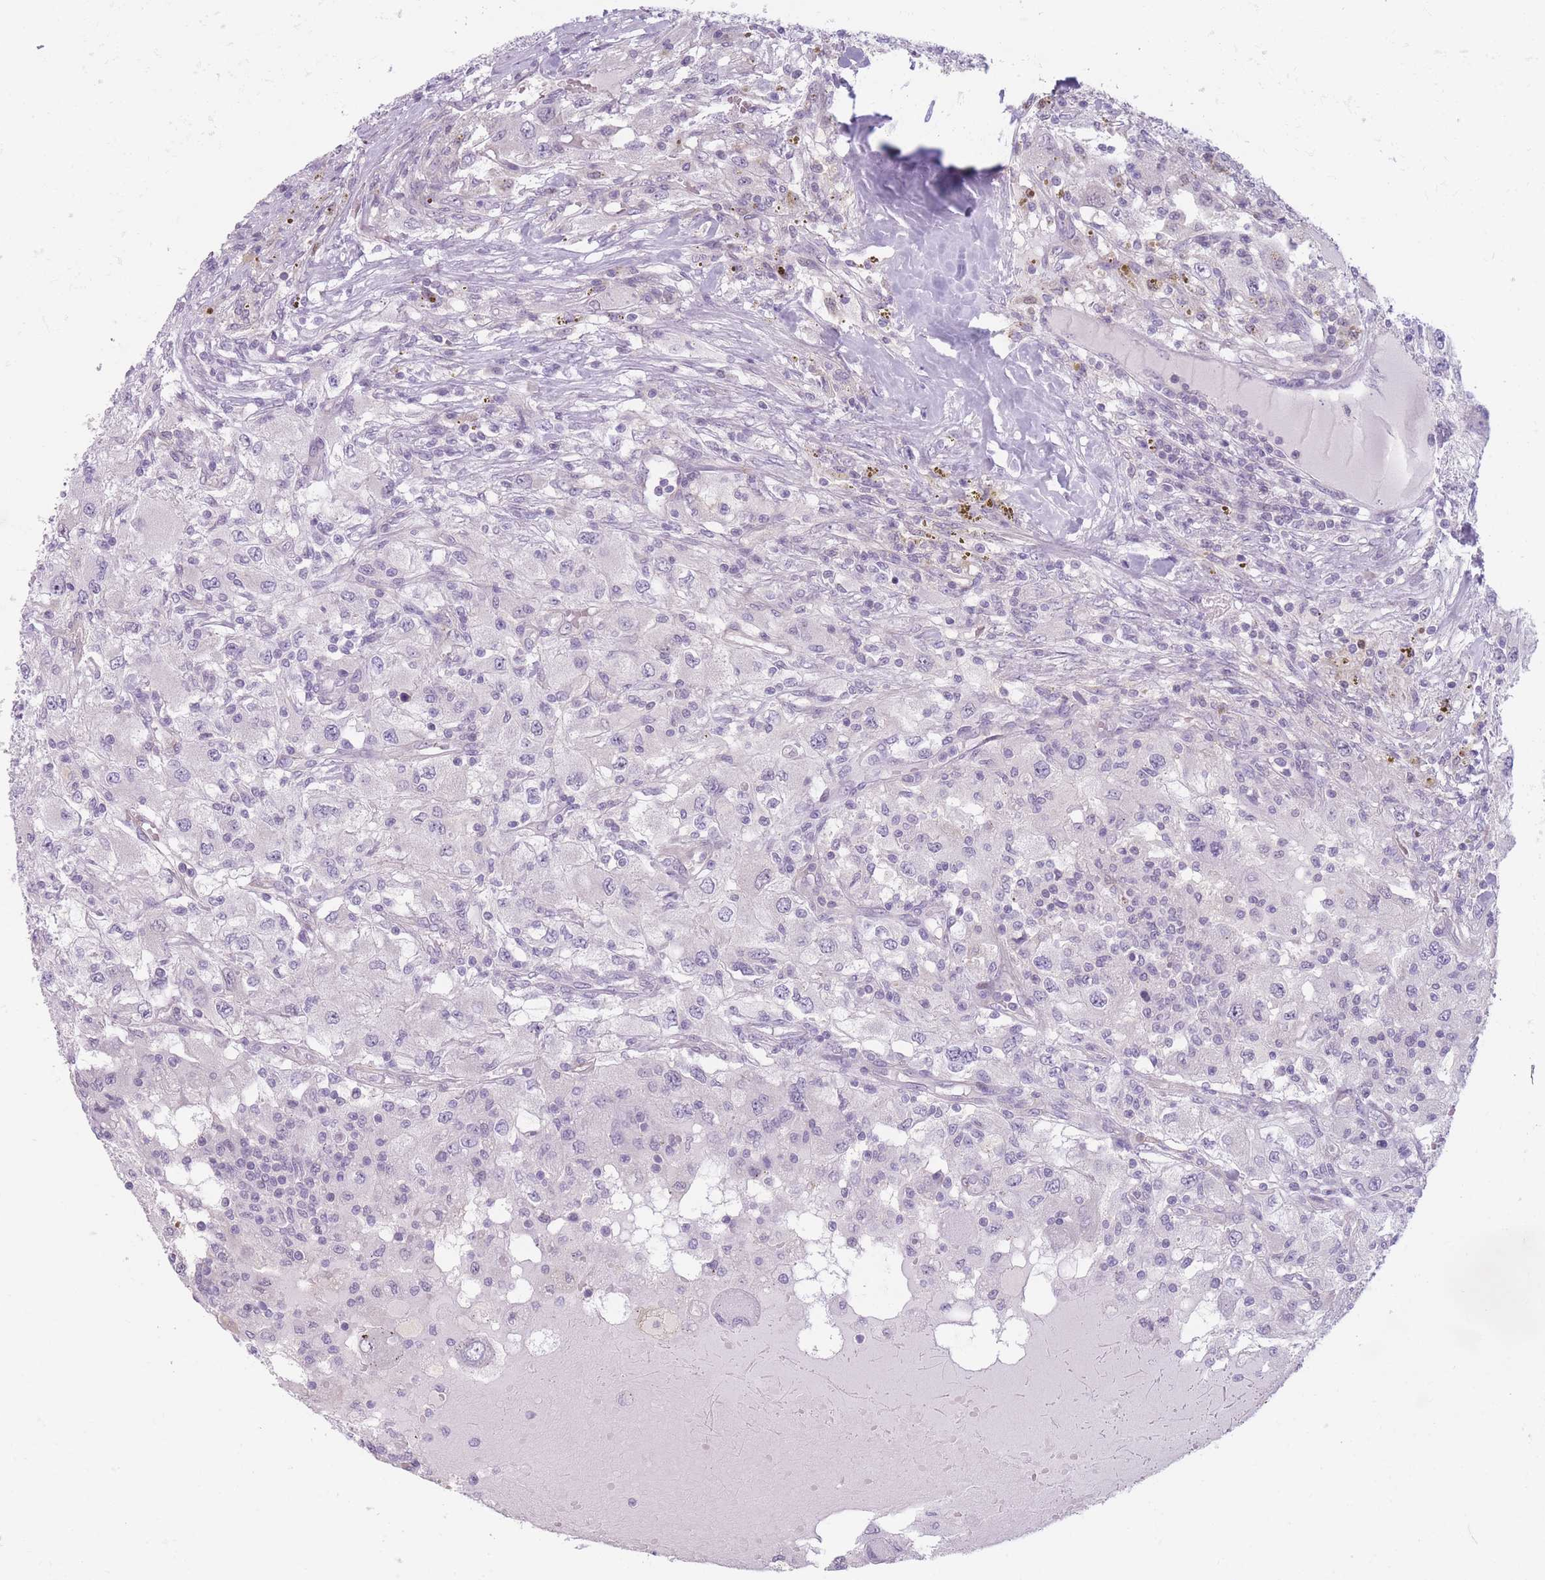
{"staining": {"intensity": "negative", "quantity": "none", "location": "none"}, "tissue": "renal cancer", "cell_type": "Tumor cells", "image_type": "cancer", "snomed": [{"axis": "morphology", "description": "Adenocarcinoma, NOS"}, {"axis": "topography", "description": "Kidney"}], "caption": "IHC micrograph of neoplastic tissue: renal cancer (adenocarcinoma) stained with DAB (3,3'-diaminobenzidine) reveals no significant protein positivity in tumor cells.", "gene": "ZNF439", "patient": {"sex": "female", "age": 67}}